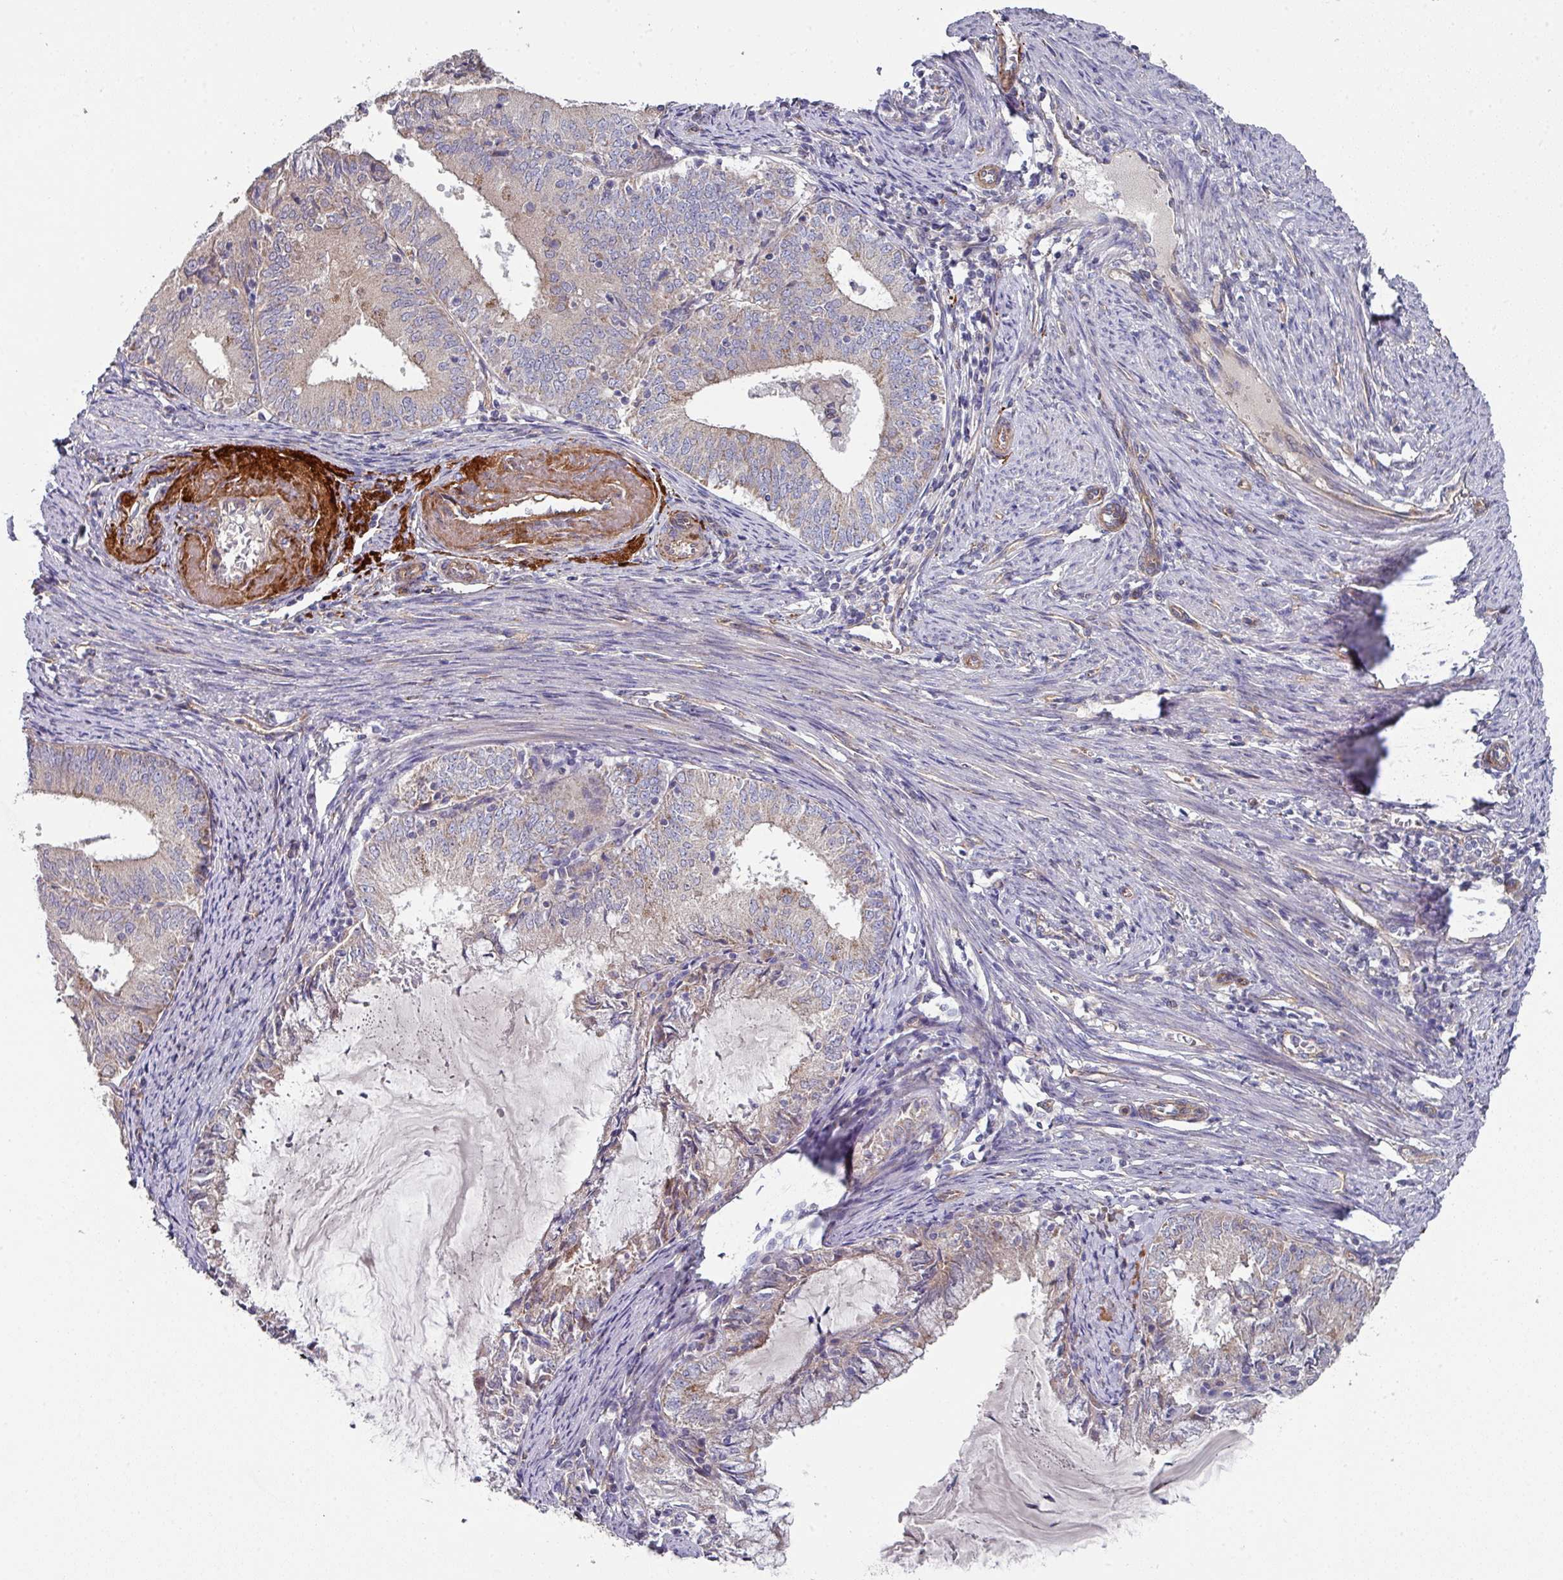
{"staining": {"intensity": "weak", "quantity": "<25%", "location": "cytoplasmic/membranous"}, "tissue": "endometrial cancer", "cell_type": "Tumor cells", "image_type": "cancer", "snomed": [{"axis": "morphology", "description": "Adenocarcinoma, NOS"}, {"axis": "topography", "description": "Endometrium"}], "caption": "This is a photomicrograph of IHC staining of endometrial cancer, which shows no staining in tumor cells.", "gene": "DCAF12L2", "patient": {"sex": "female", "age": 57}}